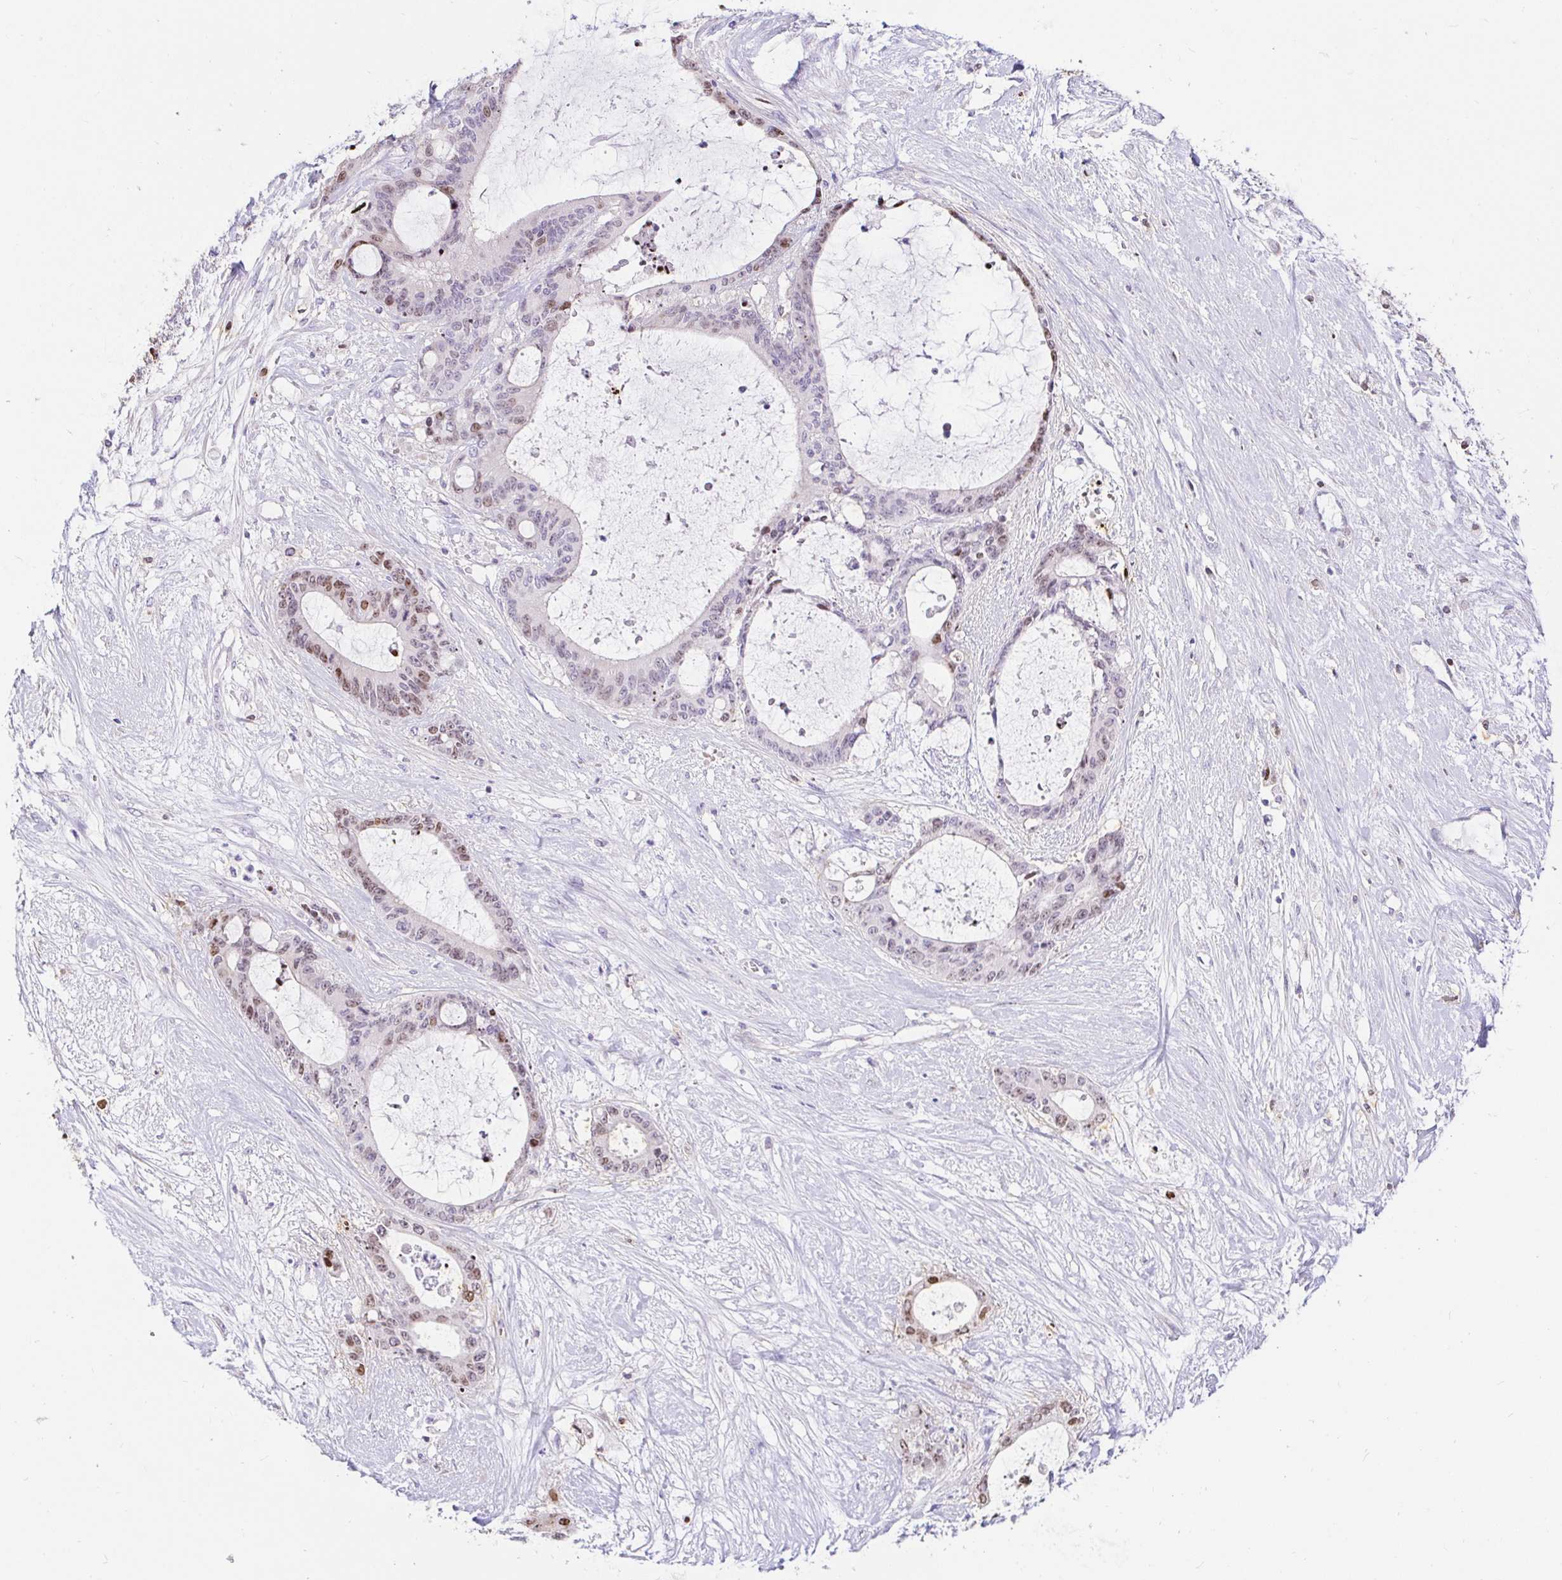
{"staining": {"intensity": "moderate", "quantity": "<25%", "location": "nuclear"}, "tissue": "liver cancer", "cell_type": "Tumor cells", "image_type": "cancer", "snomed": [{"axis": "morphology", "description": "Normal tissue, NOS"}, {"axis": "morphology", "description": "Cholangiocarcinoma"}, {"axis": "topography", "description": "Liver"}, {"axis": "topography", "description": "Peripheral nerve tissue"}], "caption": "Immunohistochemistry (DAB (3,3'-diaminobenzidine)) staining of liver cancer reveals moderate nuclear protein positivity in about <25% of tumor cells.", "gene": "CAPSL", "patient": {"sex": "female", "age": 73}}